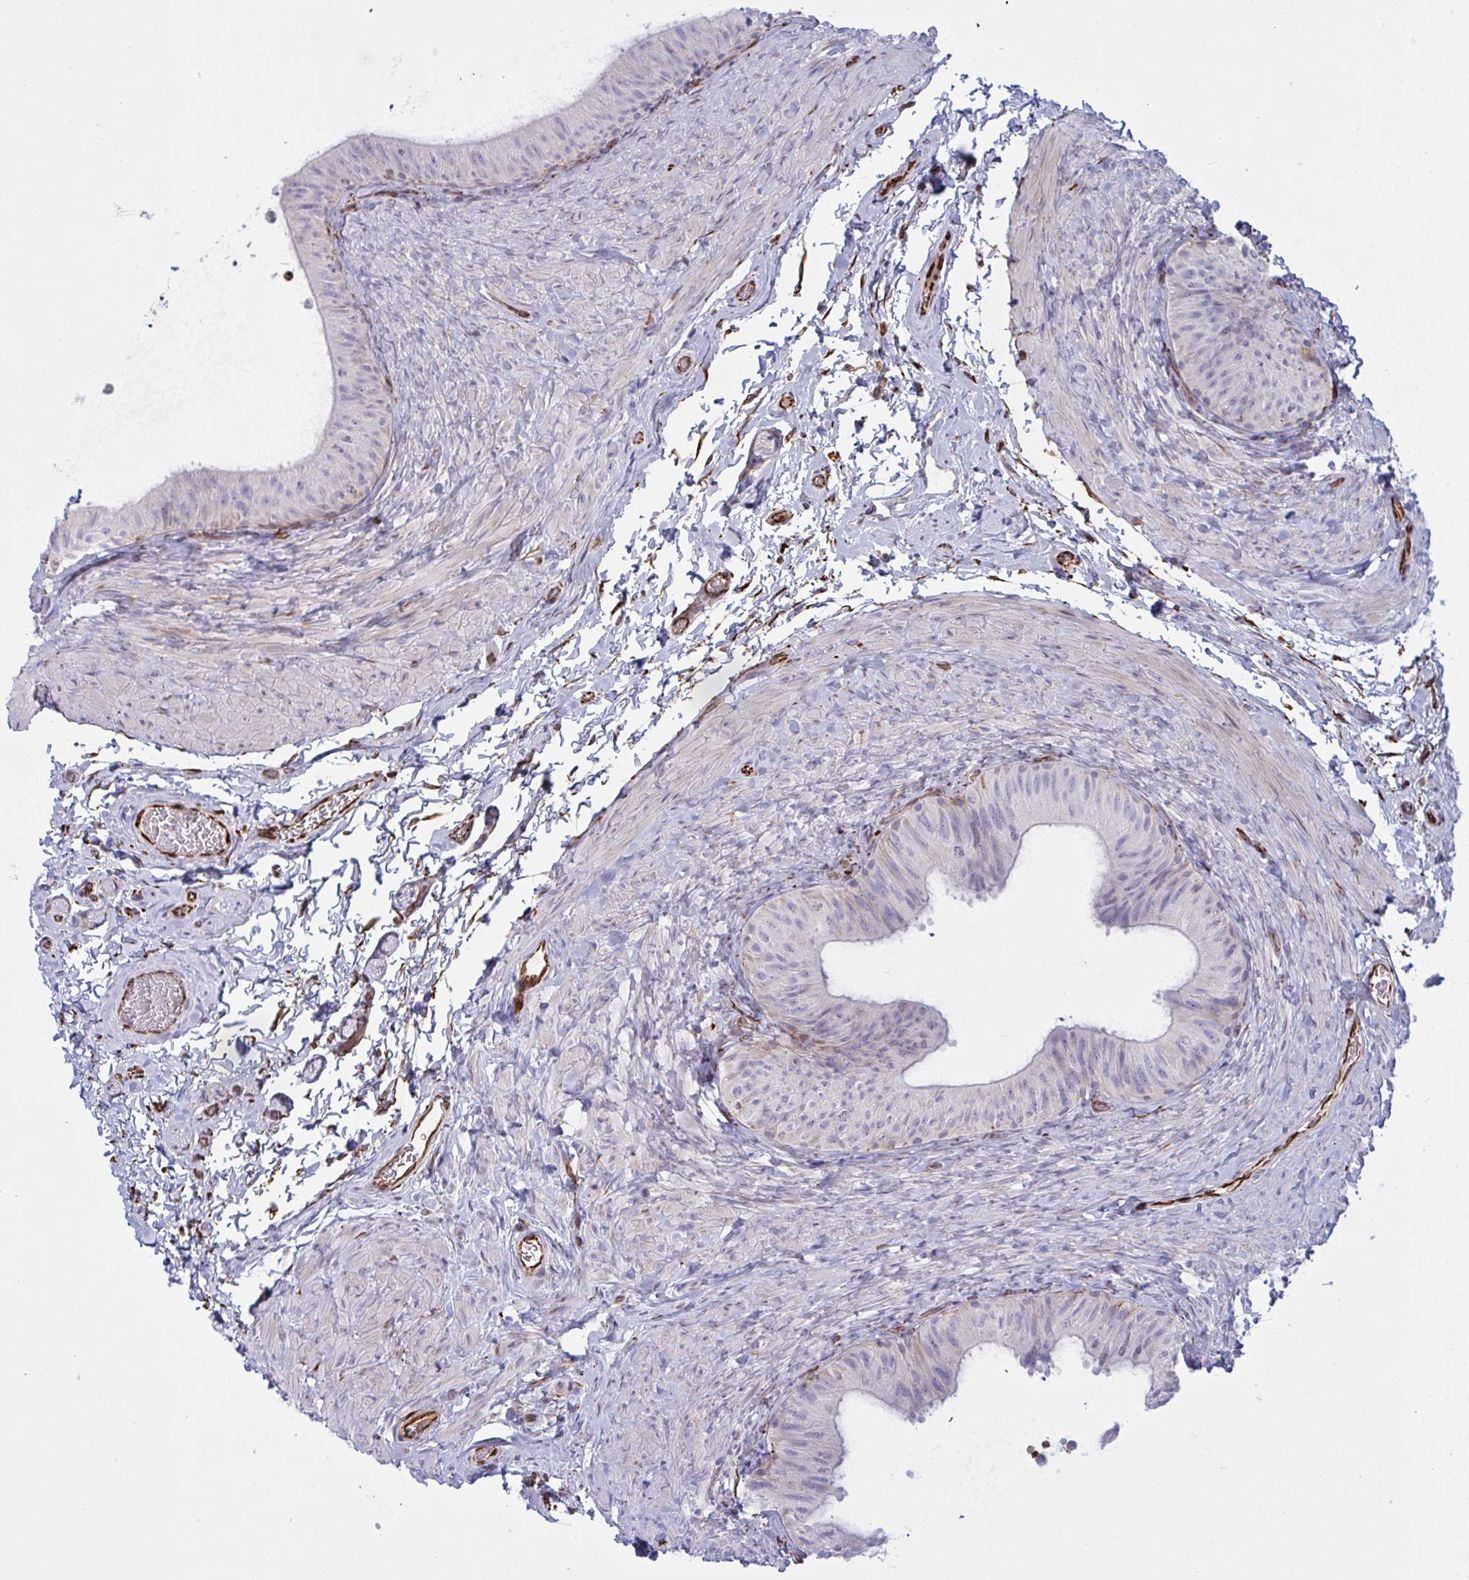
{"staining": {"intensity": "negative", "quantity": "none", "location": "none"}, "tissue": "epididymis", "cell_type": "Glandular cells", "image_type": "normal", "snomed": [{"axis": "morphology", "description": "Normal tissue, NOS"}, {"axis": "topography", "description": "Epididymis, spermatic cord, NOS"}, {"axis": "topography", "description": "Epididymis"}], "caption": "Glandular cells show no significant protein staining in normal epididymis. Nuclei are stained in blue.", "gene": "DCBLD1", "patient": {"sex": "male", "age": 31}}